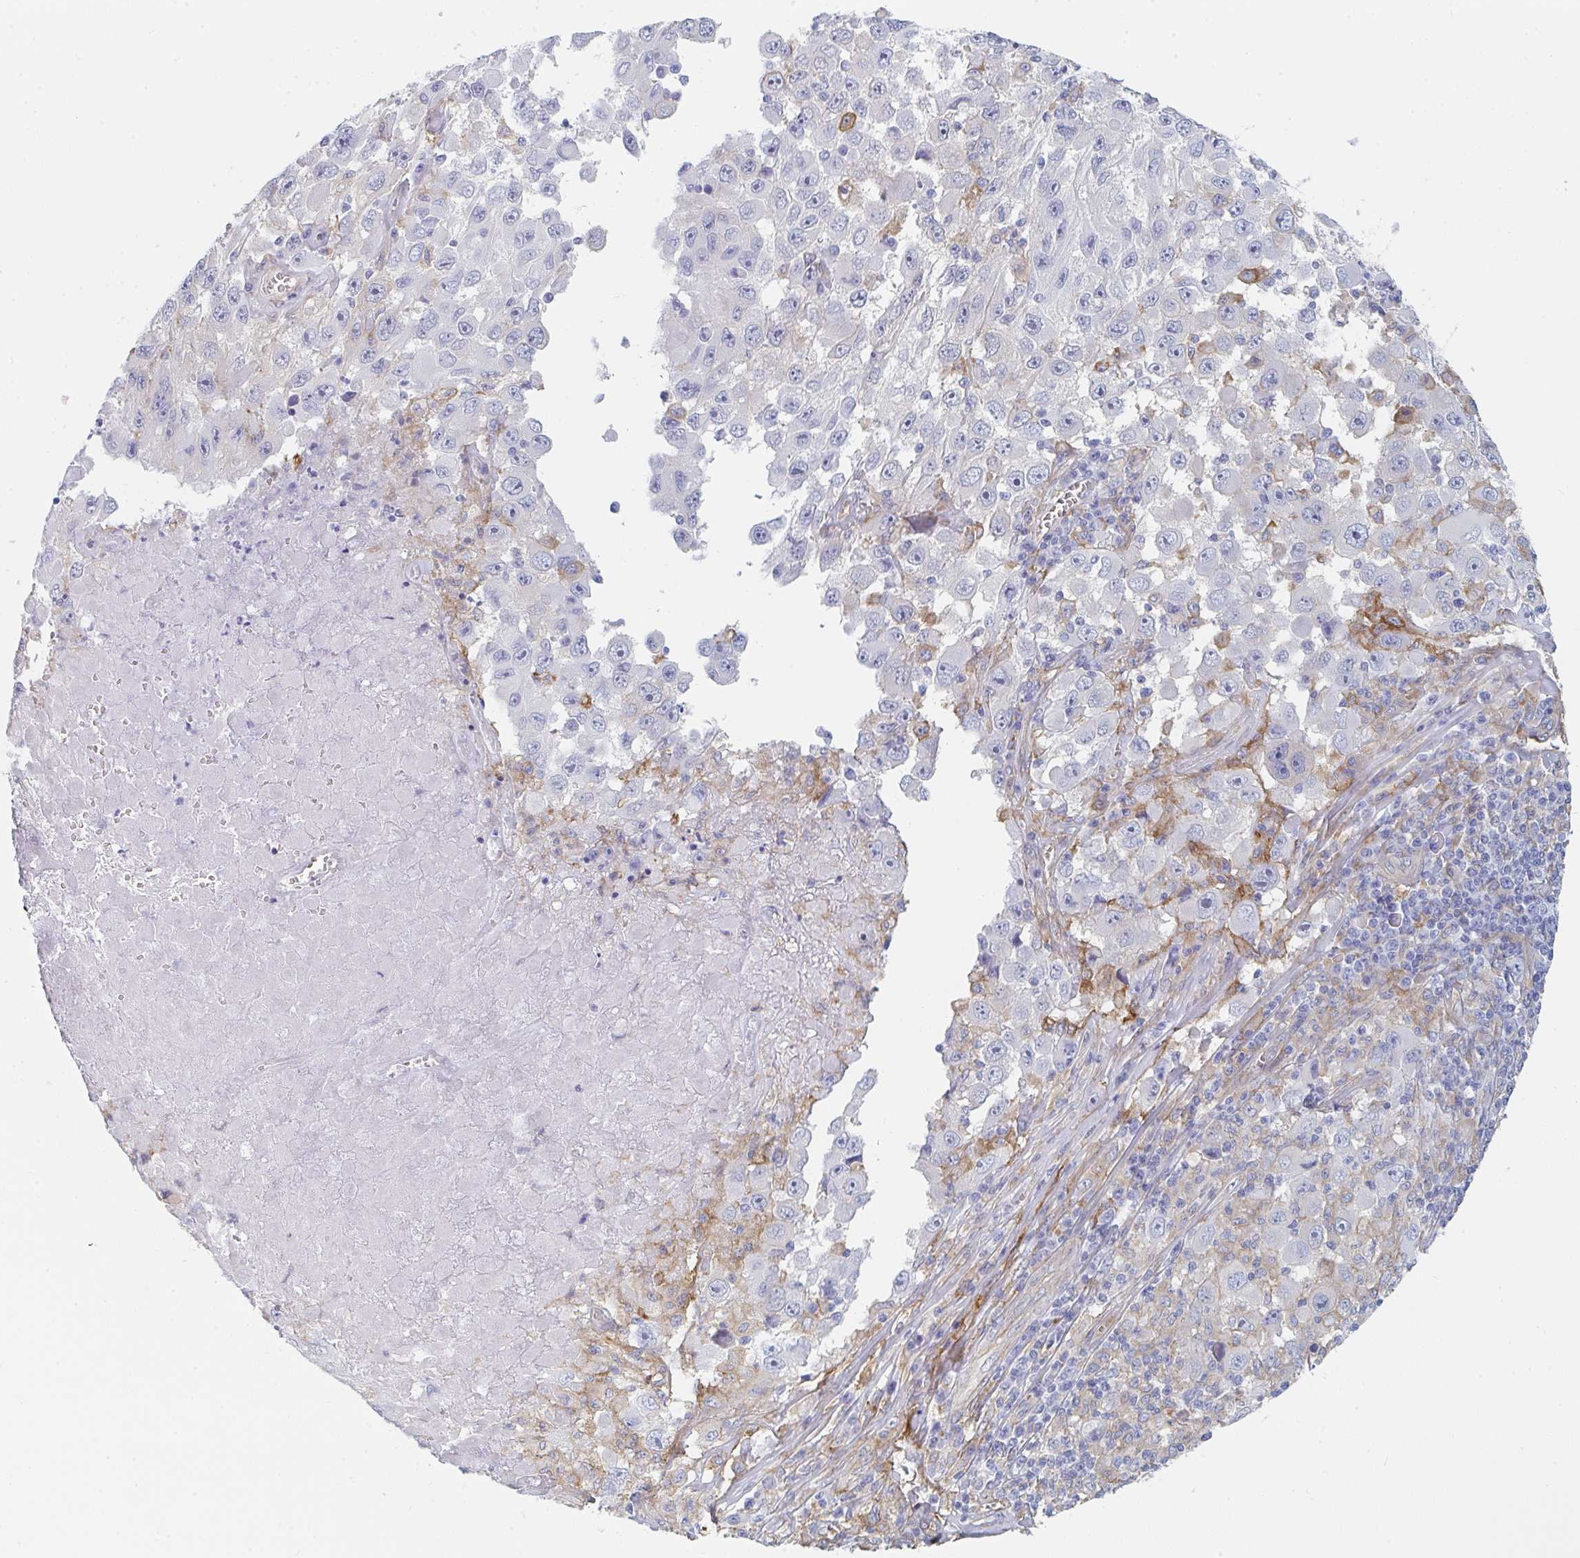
{"staining": {"intensity": "negative", "quantity": "none", "location": "none"}, "tissue": "melanoma", "cell_type": "Tumor cells", "image_type": "cancer", "snomed": [{"axis": "morphology", "description": "Malignant melanoma, Metastatic site"}, {"axis": "topography", "description": "Lymph node"}], "caption": "Tumor cells are negative for protein expression in human melanoma. (IHC, brightfield microscopy, high magnification).", "gene": "DAB2", "patient": {"sex": "female", "age": 67}}